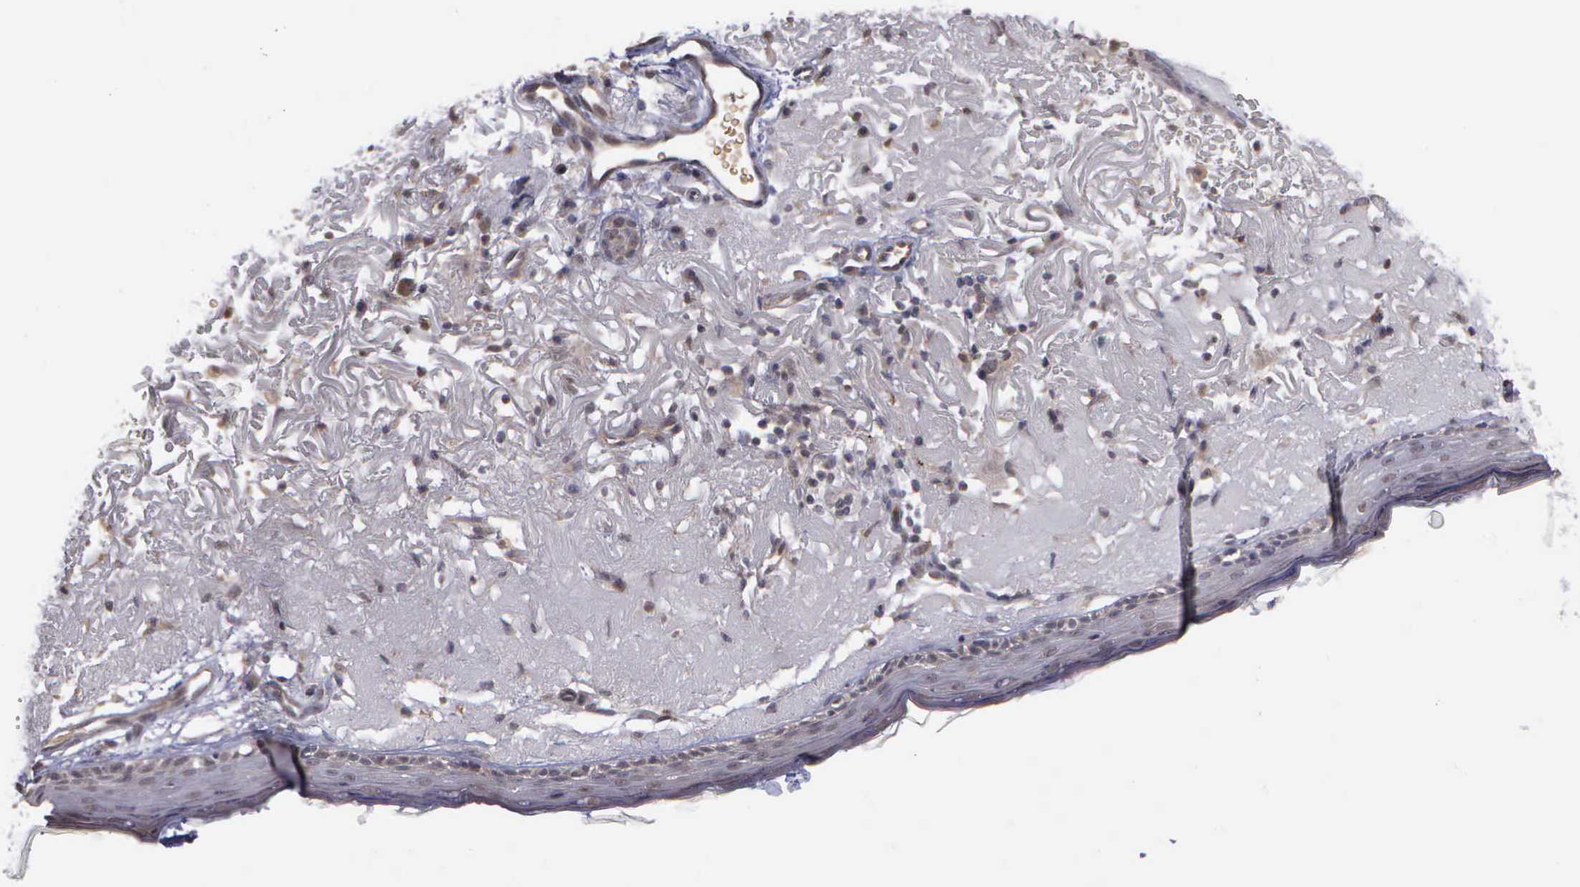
{"staining": {"intensity": "negative", "quantity": "none", "location": "none"}, "tissue": "skin", "cell_type": "Fibroblasts", "image_type": "normal", "snomed": [{"axis": "morphology", "description": "Normal tissue, NOS"}, {"axis": "topography", "description": "Skin"}], "caption": "A micrograph of skin stained for a protein demonstrates no brown staining in fibroblasts. (Brightfield microscopy of DAB IHC at high magnification).", "gene": "MAP3K9", "patient": {"sex": "female", "age": 90}}